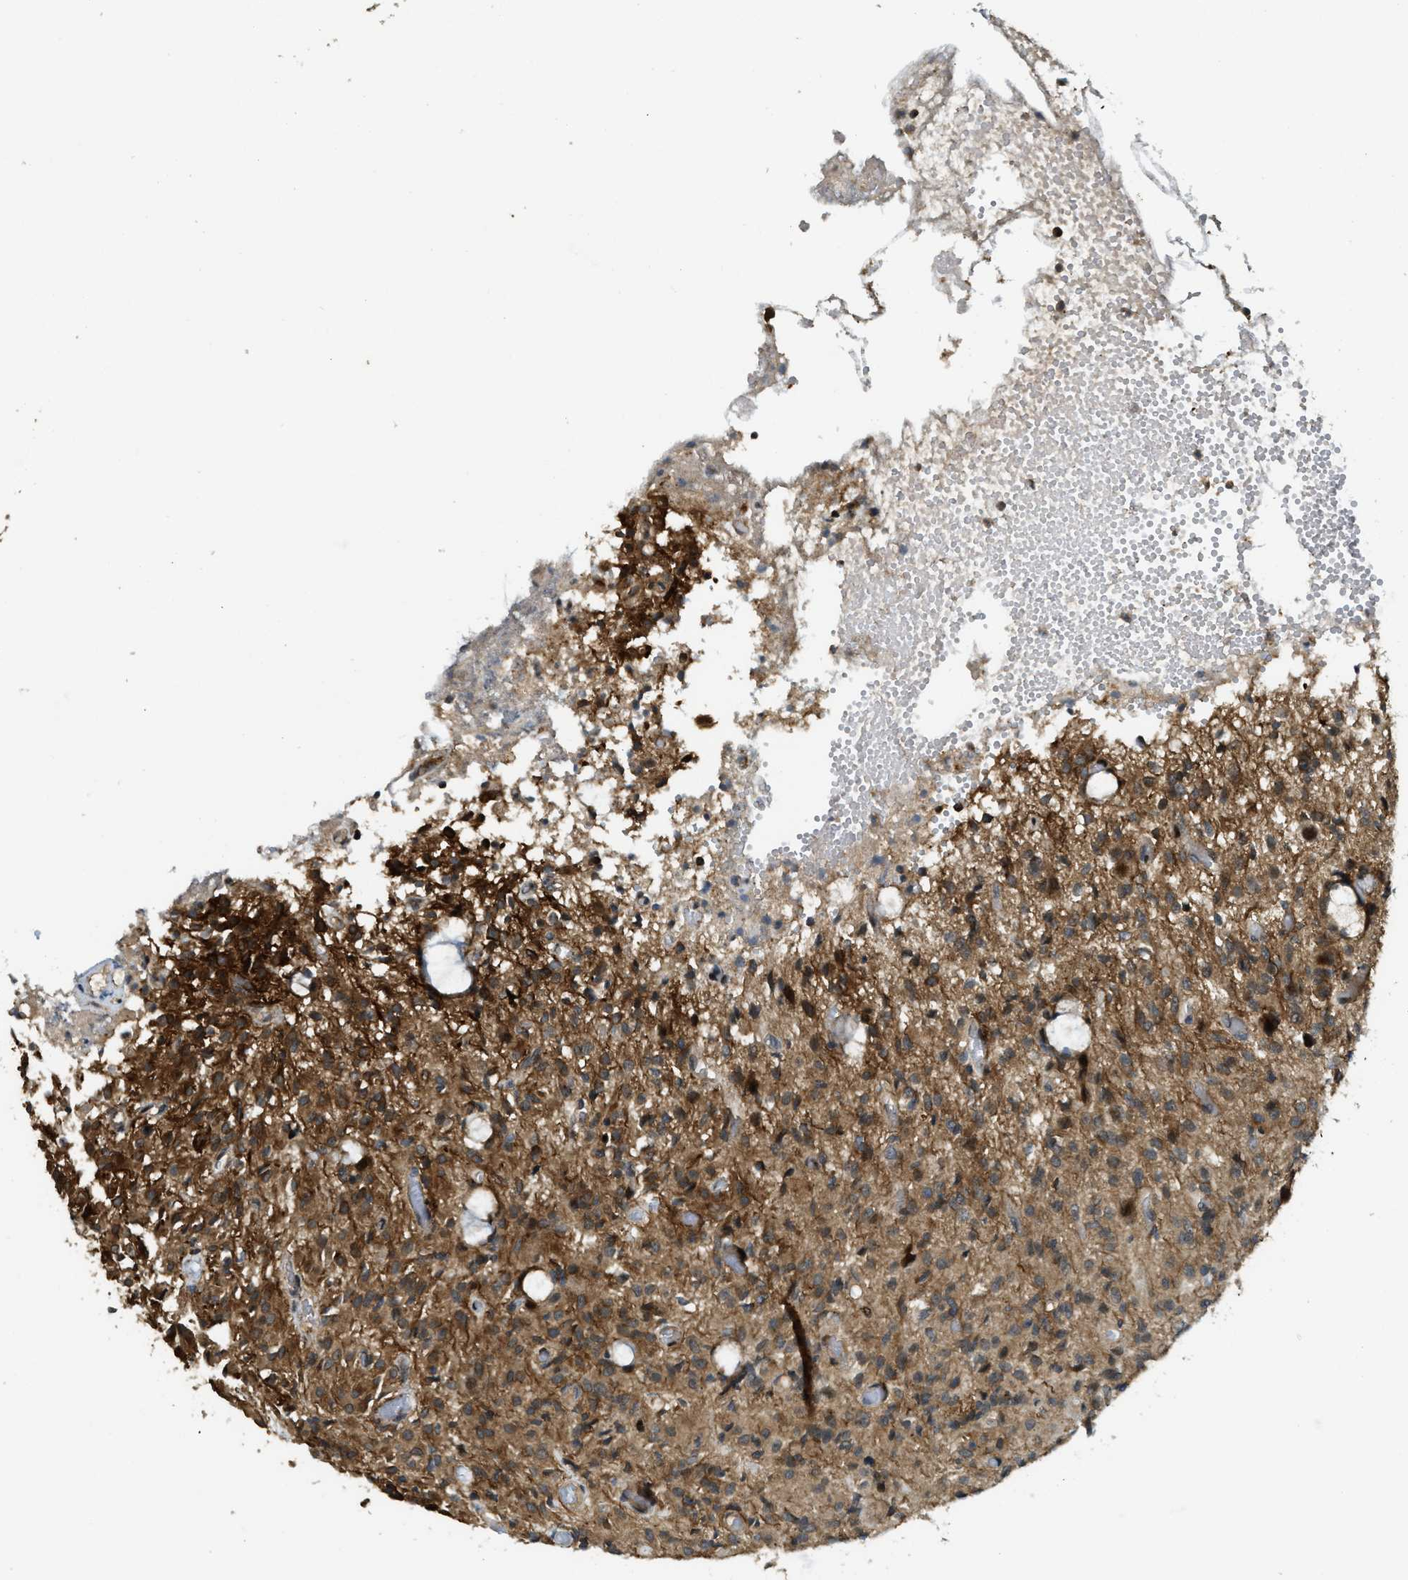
{"staining": {"intensity": "moderate", "quantity": ">75%", "location": "cytoplasmic/membranous"}, "tissue": "glioma", "cell_type": "Tumor cells", "image_type": "cancer", "snomed": [{"axis": "morphology", "description": "Glioma, malignant, High grade"}, {"axis": "topography", "description": "Brain"}], "caption": "Immunohistochemical staining of human malignant high-grade glioma demonstrates medium levels of moderate cytoplasmic/membranous protein expression in about >75% of tumor cells.", "gene": "TRAPPC14", "patient": {"sex": "female", "age": 59}}